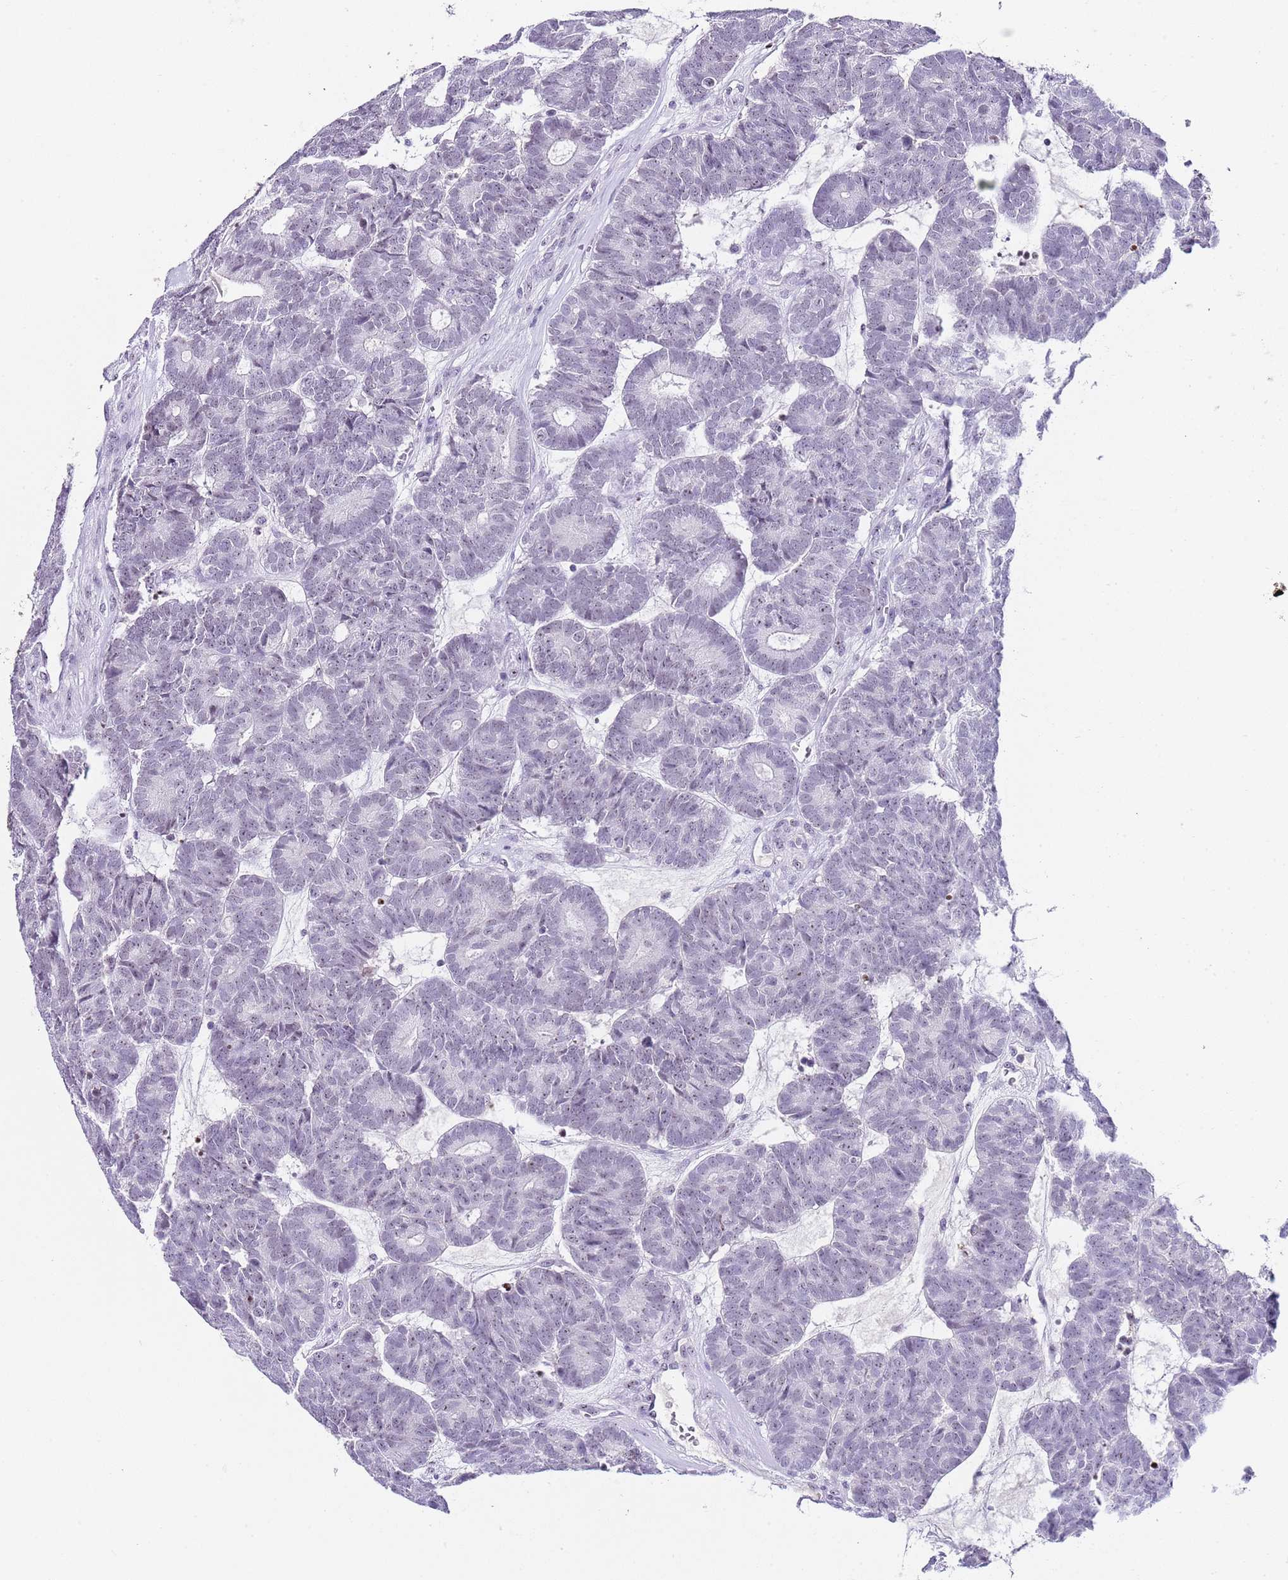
{"staining": {"intensity": "negative", "quantity": "none", "location": "none"}, "tissue": "head and neck cancer", "cell_type": "Tumor cells", "image_type": "cancer", "snomed": [{"axis": "morphology", "description": "Adenocarcinoma, NOS"}, {"axis": "topography", "description": "Head-Neck"}], "caption": "Immunohistochemical staining of head and neck cancer exhibits no significant expression in tumor cells.", "gene": "NOP56", "patient": {"sex": "female", "age": 81}}